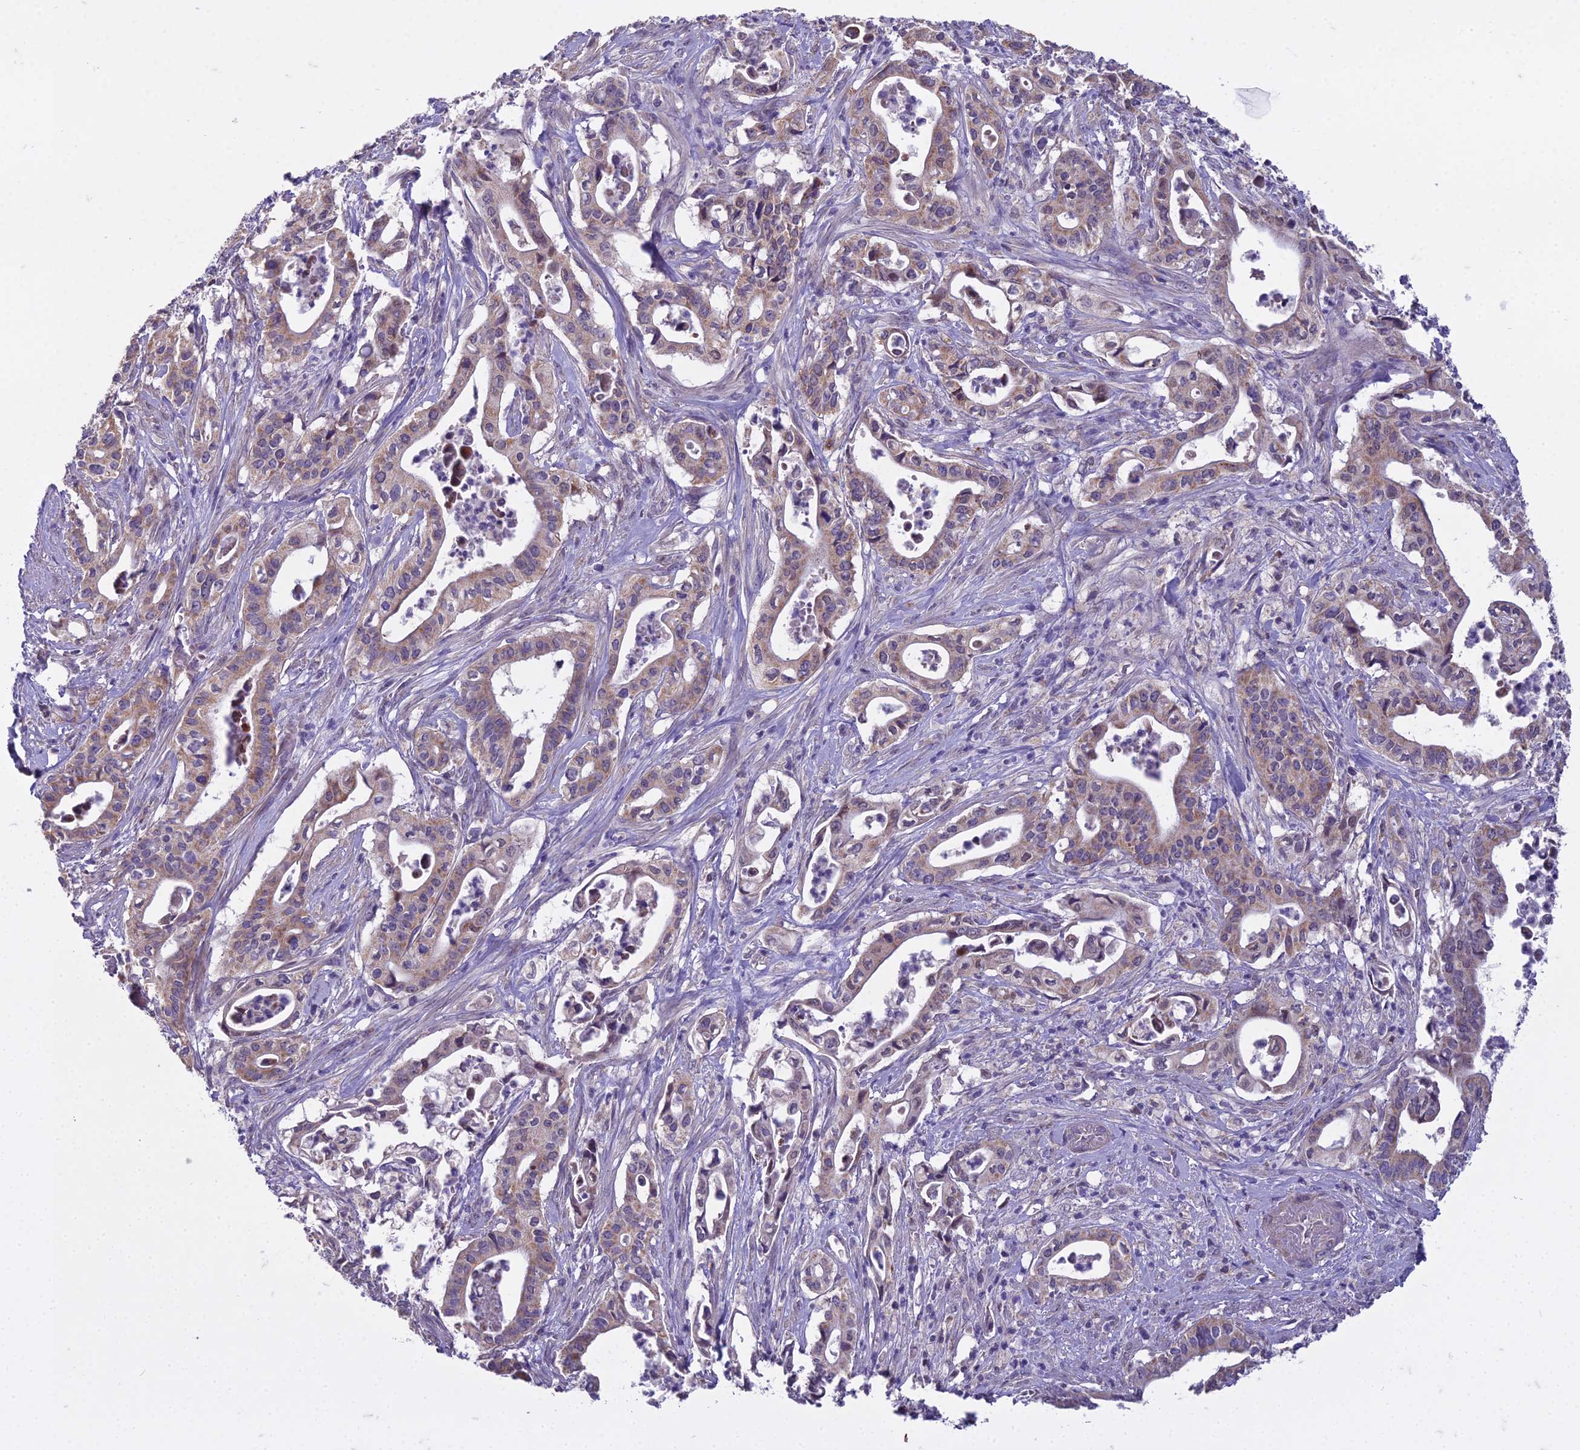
{"staining": {"intensity": "weak", "quantity": ">75%", "location": "cytoplasmic/membranous"}, "tissue": "pancreatic cancer", "cell_type": "Tumor cells", "image_type": "cancer", "snomed": [{"axis": "morphology", "description": "Adenocarcinoma, NOS"}, {"axis": "topography", "description": "Pancreas"}], "caption": "Immunohistochemistry (IHC) image of pancreatic cancer (adenocarcinoma) stained for a protein (brown), which exhibits low levels of weak cytoplasmic/membranous staining in approximately >75% of tumor cells.", "gene": "DUS2", "patient": {"sex": "female", "age": 77}}